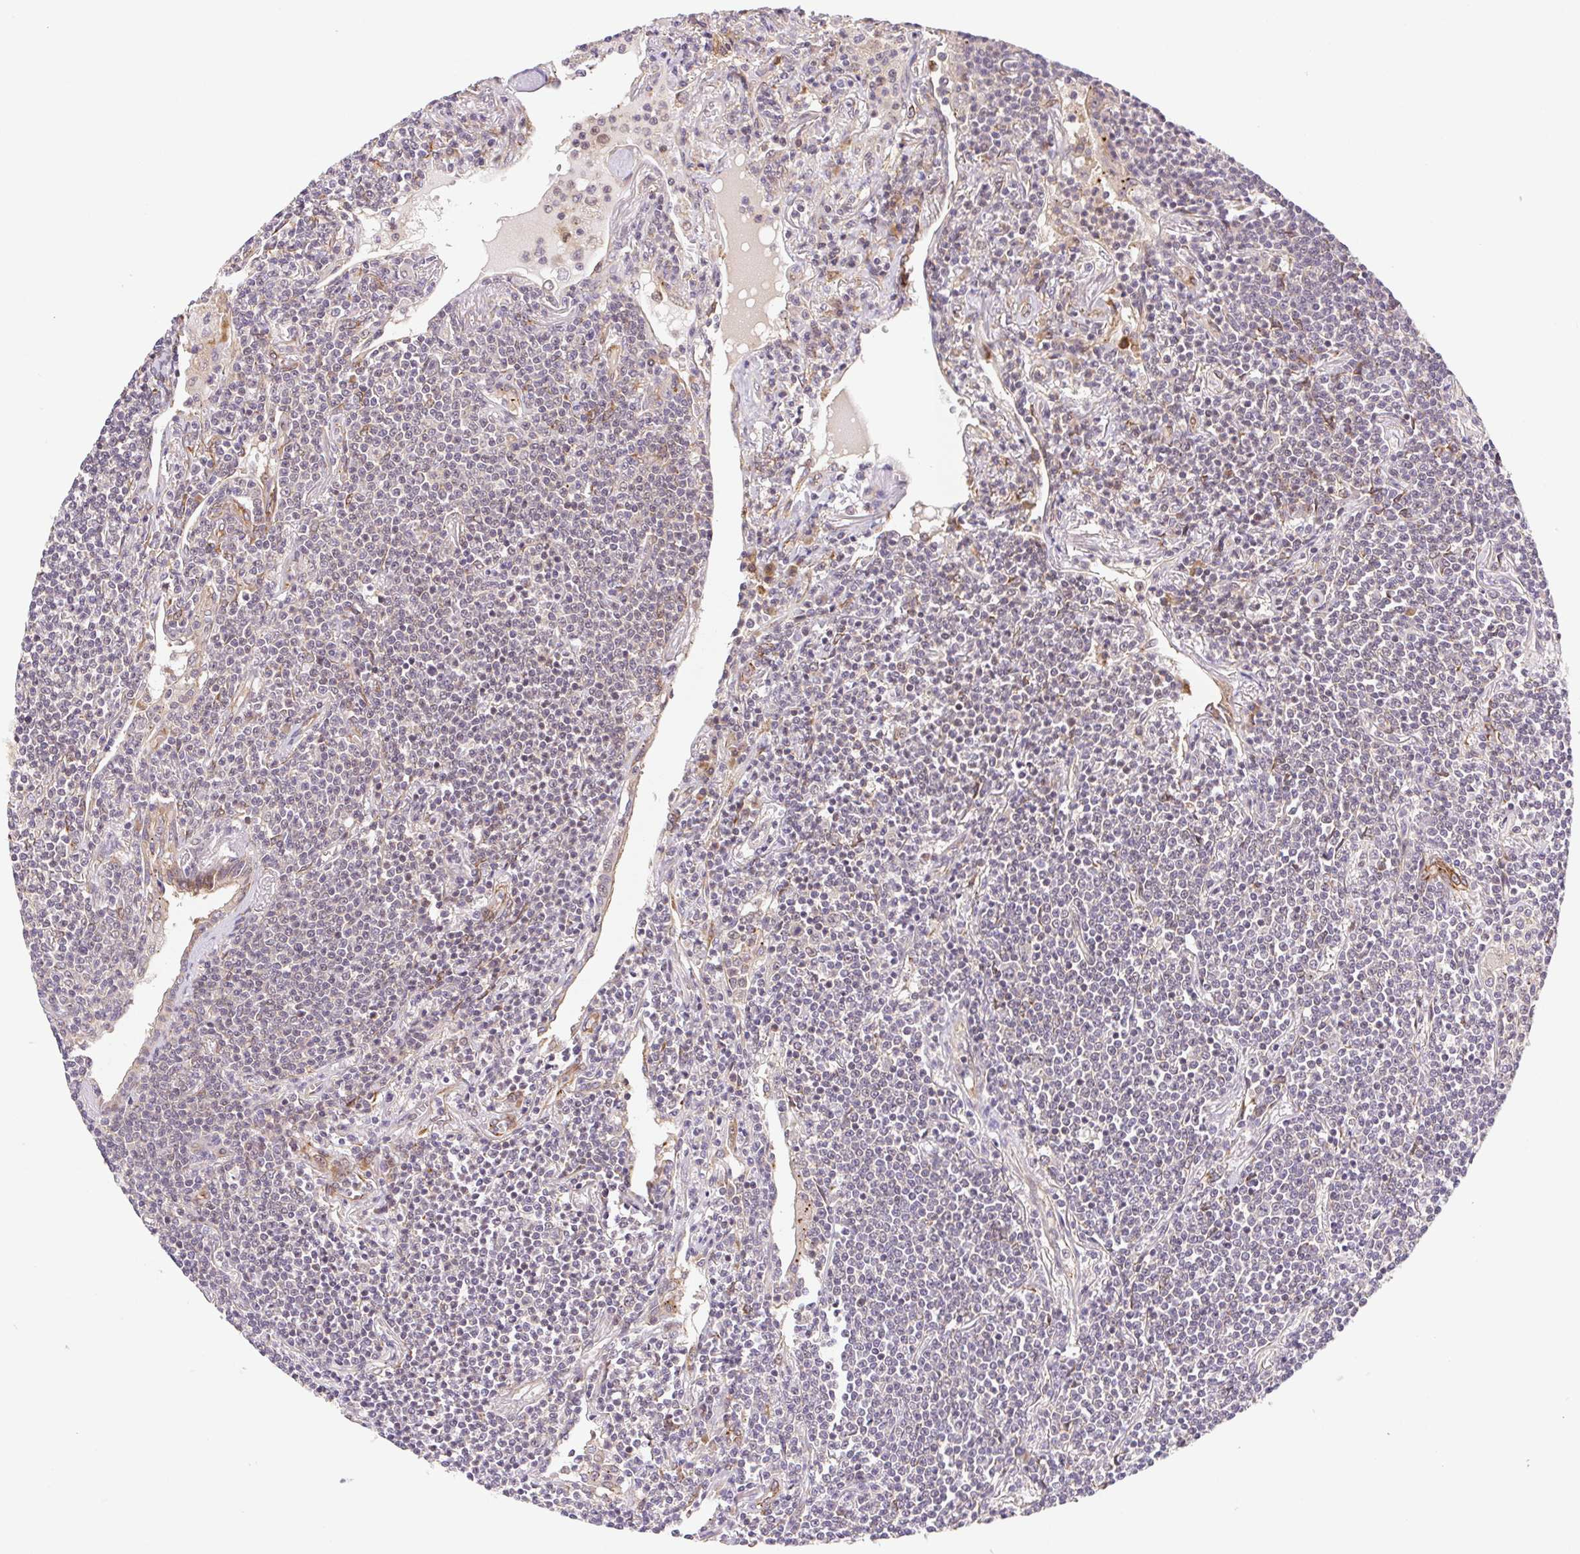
{"staining": {"intensity": "negative", "quantity": "none", "location": "none"}, "tissue": "lymphoma", "cell_type": "Tumor cells", "image_type": "cancer", "snomed": [{"axis": "morphology", "description": "Malignant lymphoma, non-Hodgkin's type, Low grade"}, {"axis": "topography", "description": "Lung"}], "caption": "Tumor cells are negative for protein expression in human lymphoma. The staining was performed using DAB to visualize the protein expression in brown, while the nuclei were stained in blue with hematoxylin (Magnification: 20x).", "gene": "LYPD5", "patient": {"sex": "female", "age": 71}}